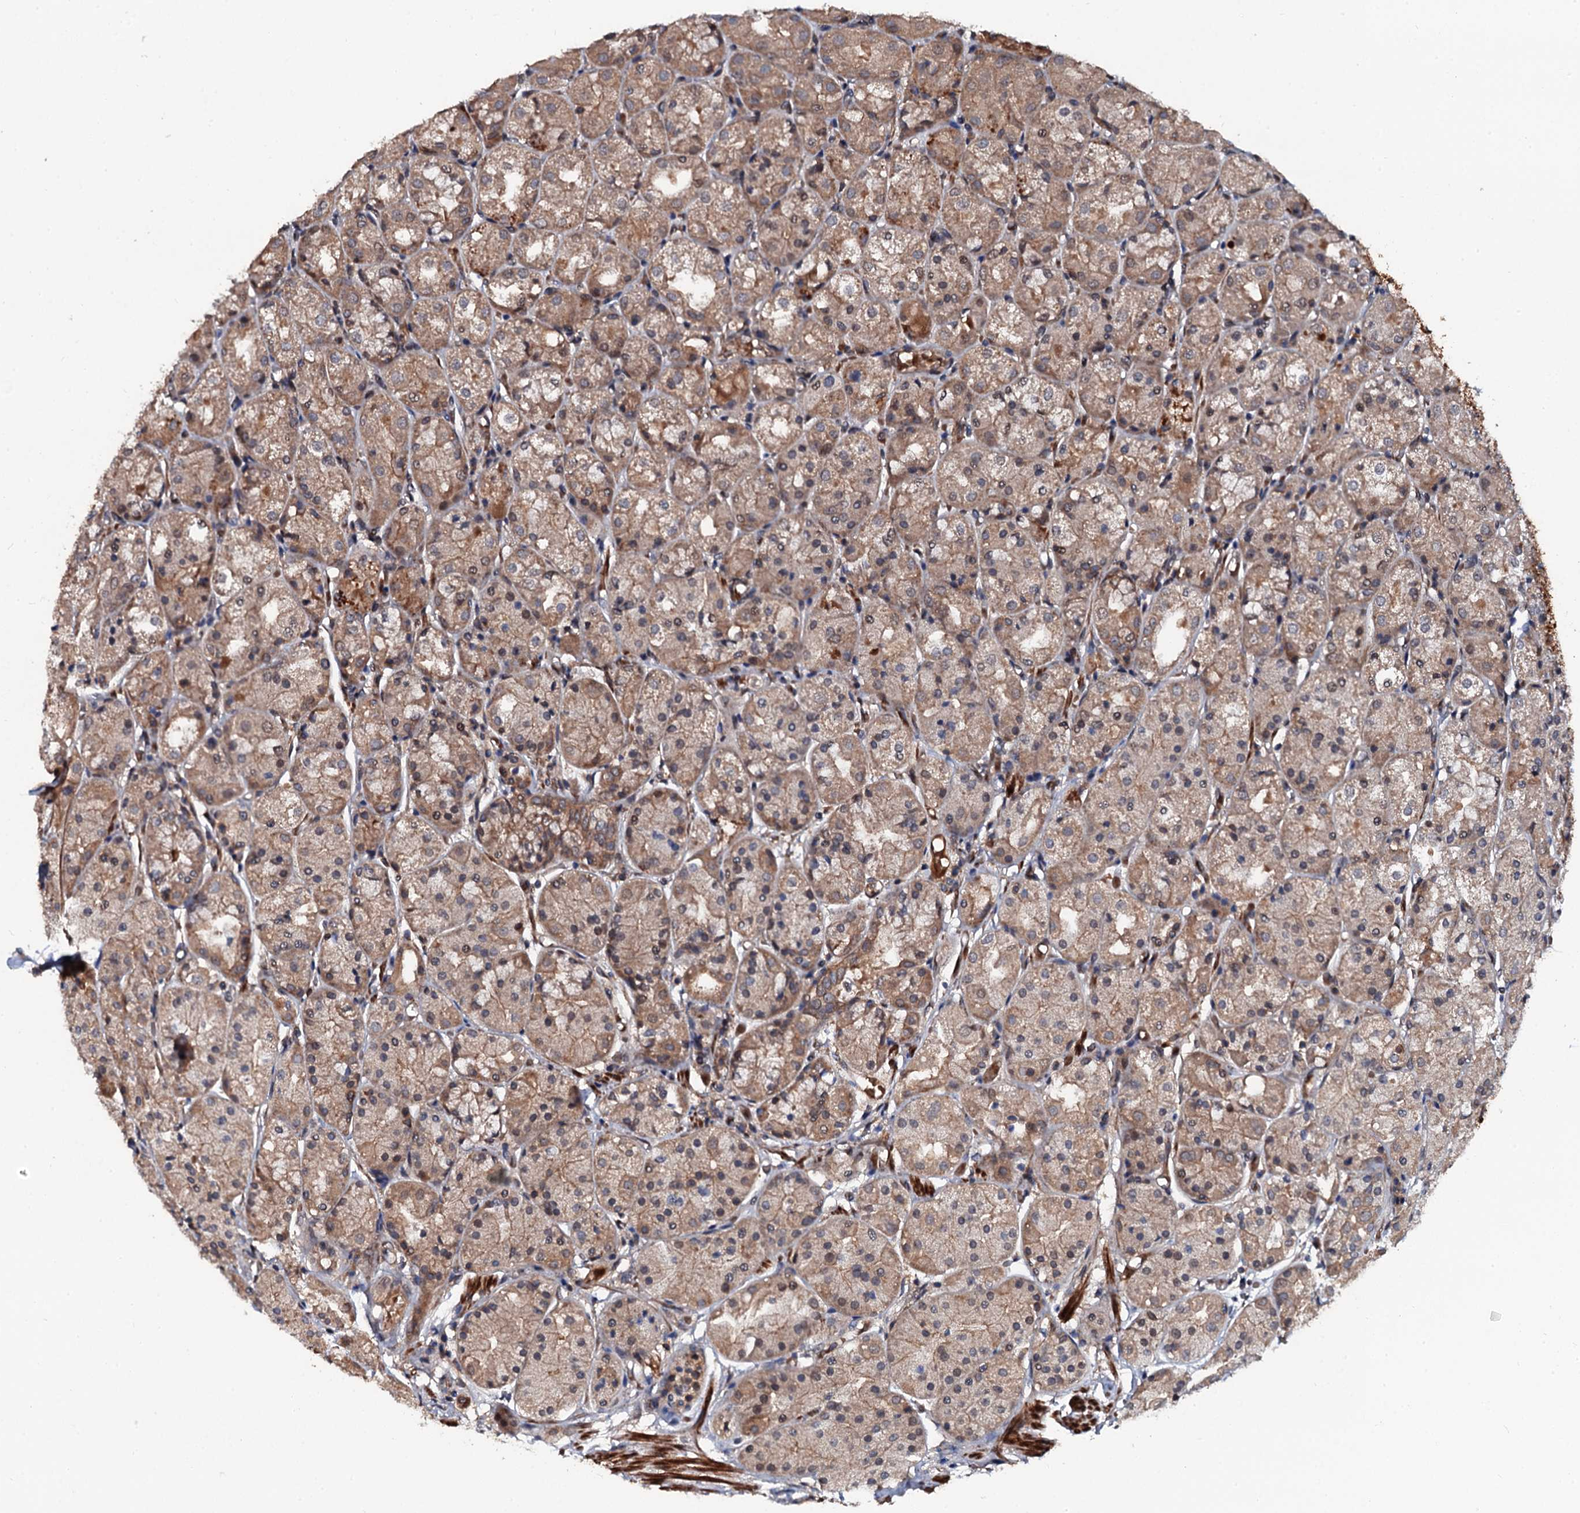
{"staining": {"intensity": "strong", "quantity": "25%-75%", "location": "cytoplasmic/membranous"}, "tissue": "stomach", "cell_type": "Glandular cells", "image_type": "normal", "snomed": [{"axis": "morphology", "description": "Normal tissue, NOS"}, {"axis": "topography", "description": "Stomach, upper"}], "caption": "Brown immunohistochemical staining in benign human stomach shows strong cytoplasmic/membranous expression in about 25%-75% of glandular cells.", "gene": "N4BP1", "patient": {"sex": "male", "age": 72}}